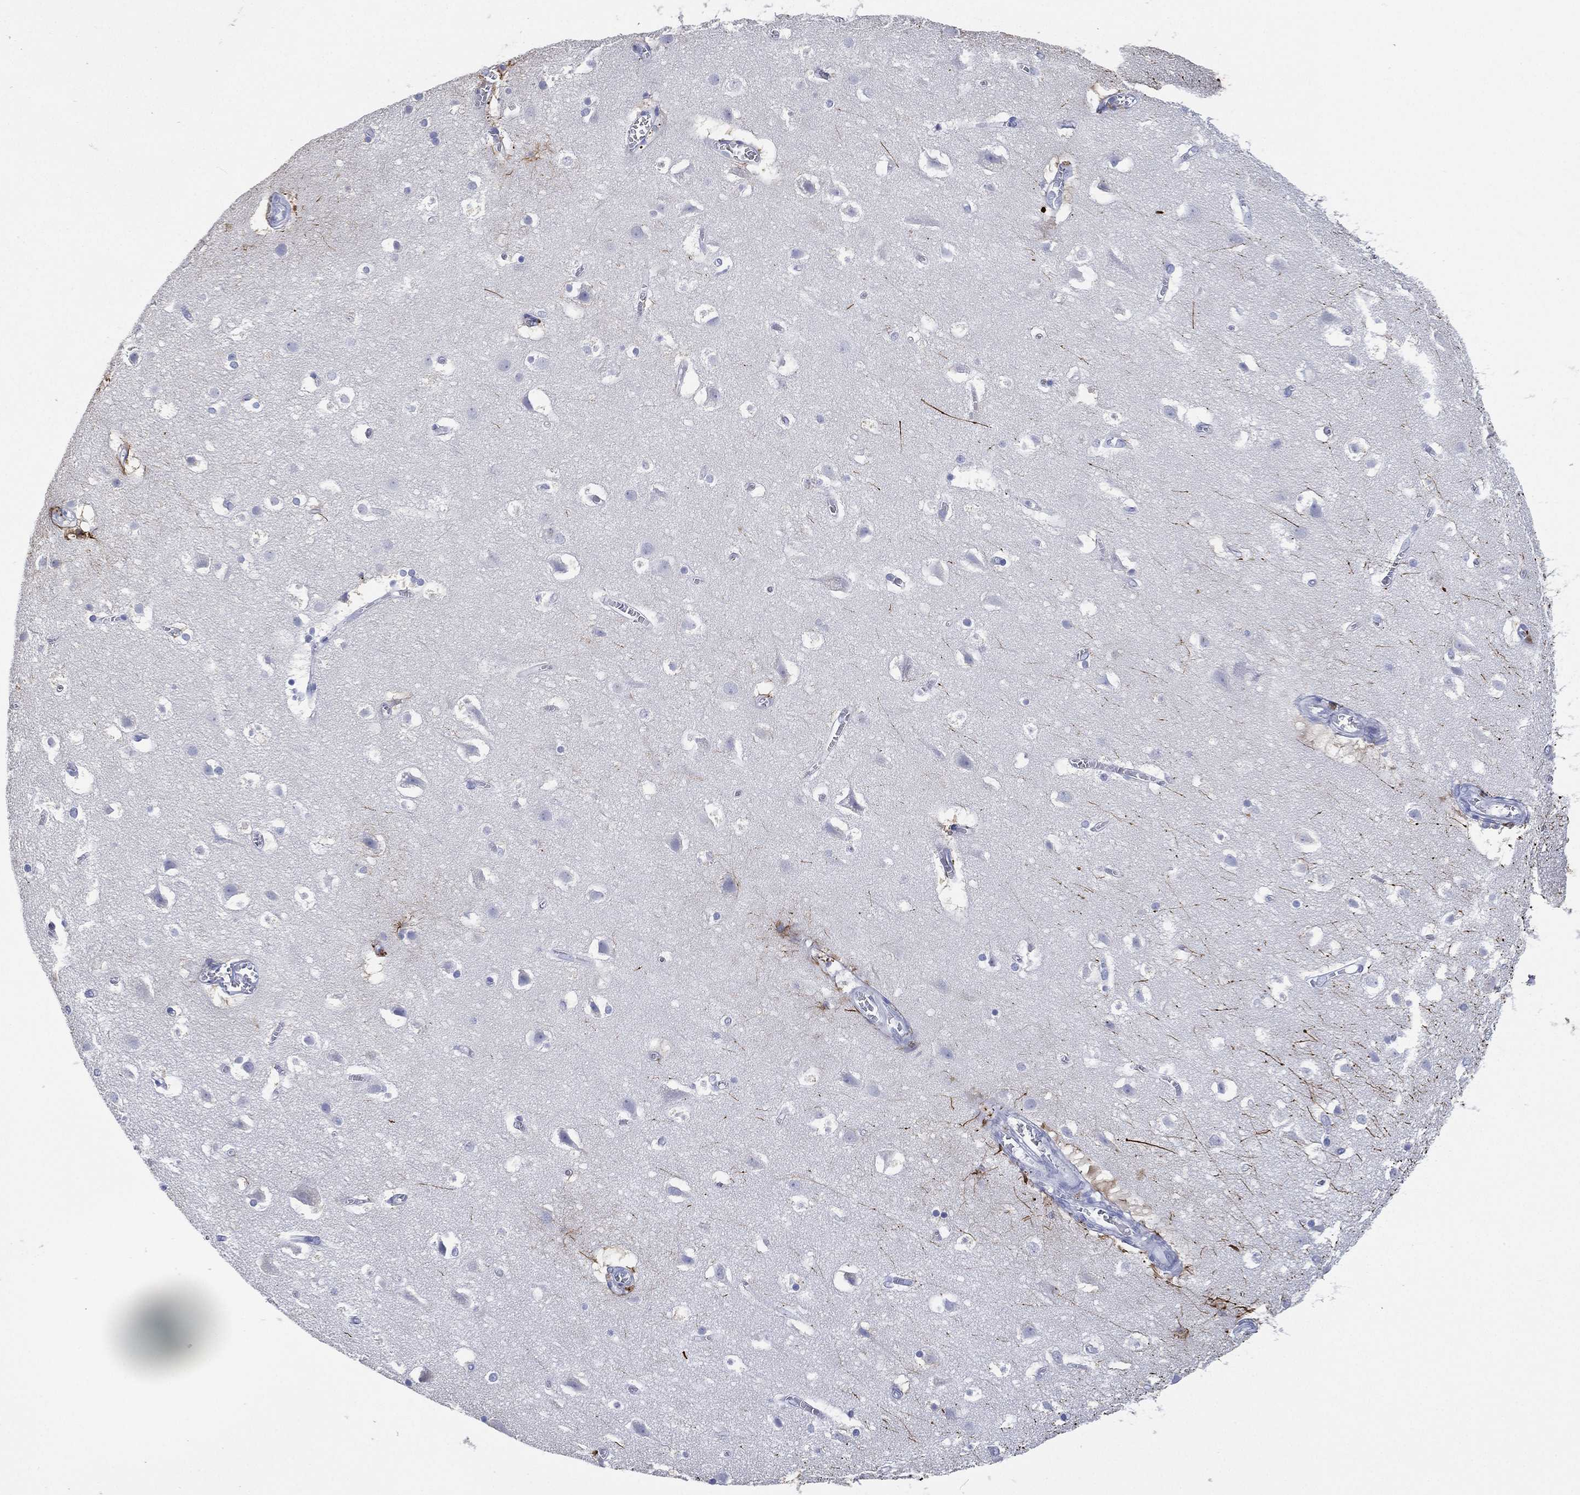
{"staining": {"intensity": "negative", "quantity": "none", "location": "none"}, "tissue": "cerebral cortex", "cell_type": "Endothelial cells", "image_type": "normal", "snomed": [{"axis": "morphology", "description": "Normal tissue, NOS"}, {"axis": "topography", "description": "Cerebral cortex"}], "caption": "A high-resolution histopathology image shows immunohistochemistry staining of benign cerebral cortex, which demonstrates no significant positivity in endothelial cells.", "gene": "FMO1", "patient": {"sex": "male", "age": 59}}